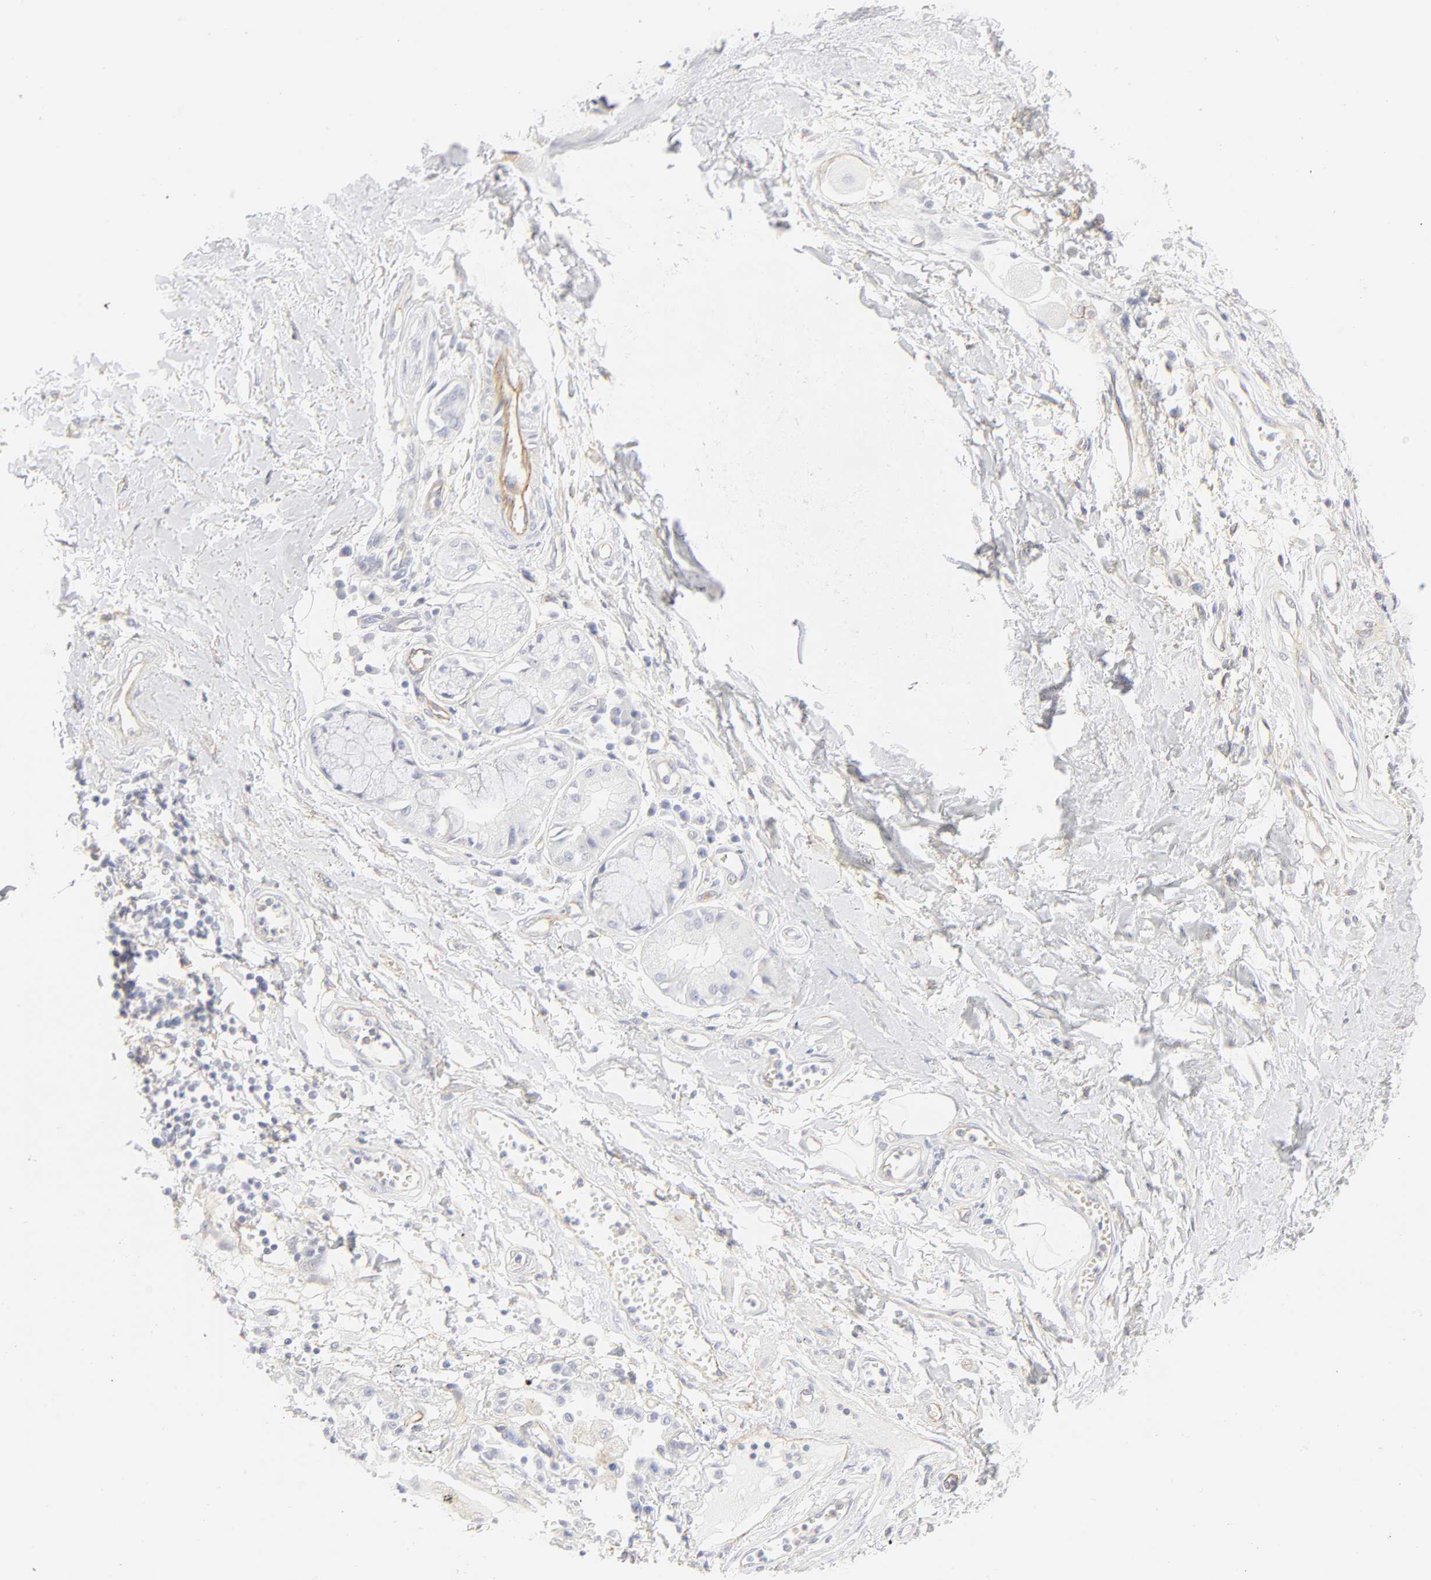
{"staining": {"intensity": "negative", "quantity": "none", "location": "none"}, "tissue": "adipose tissue", "cell_type": "Adipocytes", "image_type": "normal", "snomed": [{"axis": "morphology", "description": "Normal tissue, NOS"}, {"axis": "morphology", "description": "Adenocarcinoma, NOS"}, {"axis": "topography", "description": "Cartilage tissue"}, {"axis": "topography", "description": "Bronchus"}, {"axis": "topography", "description": "Lung"}], "caption": "Human adipose tissue stained for a protein using immunohistochemistry (IHC) shows no expression in adipocytes.", "gene": "ITGA5", "patient": {"sex": "female", "age": 67}}